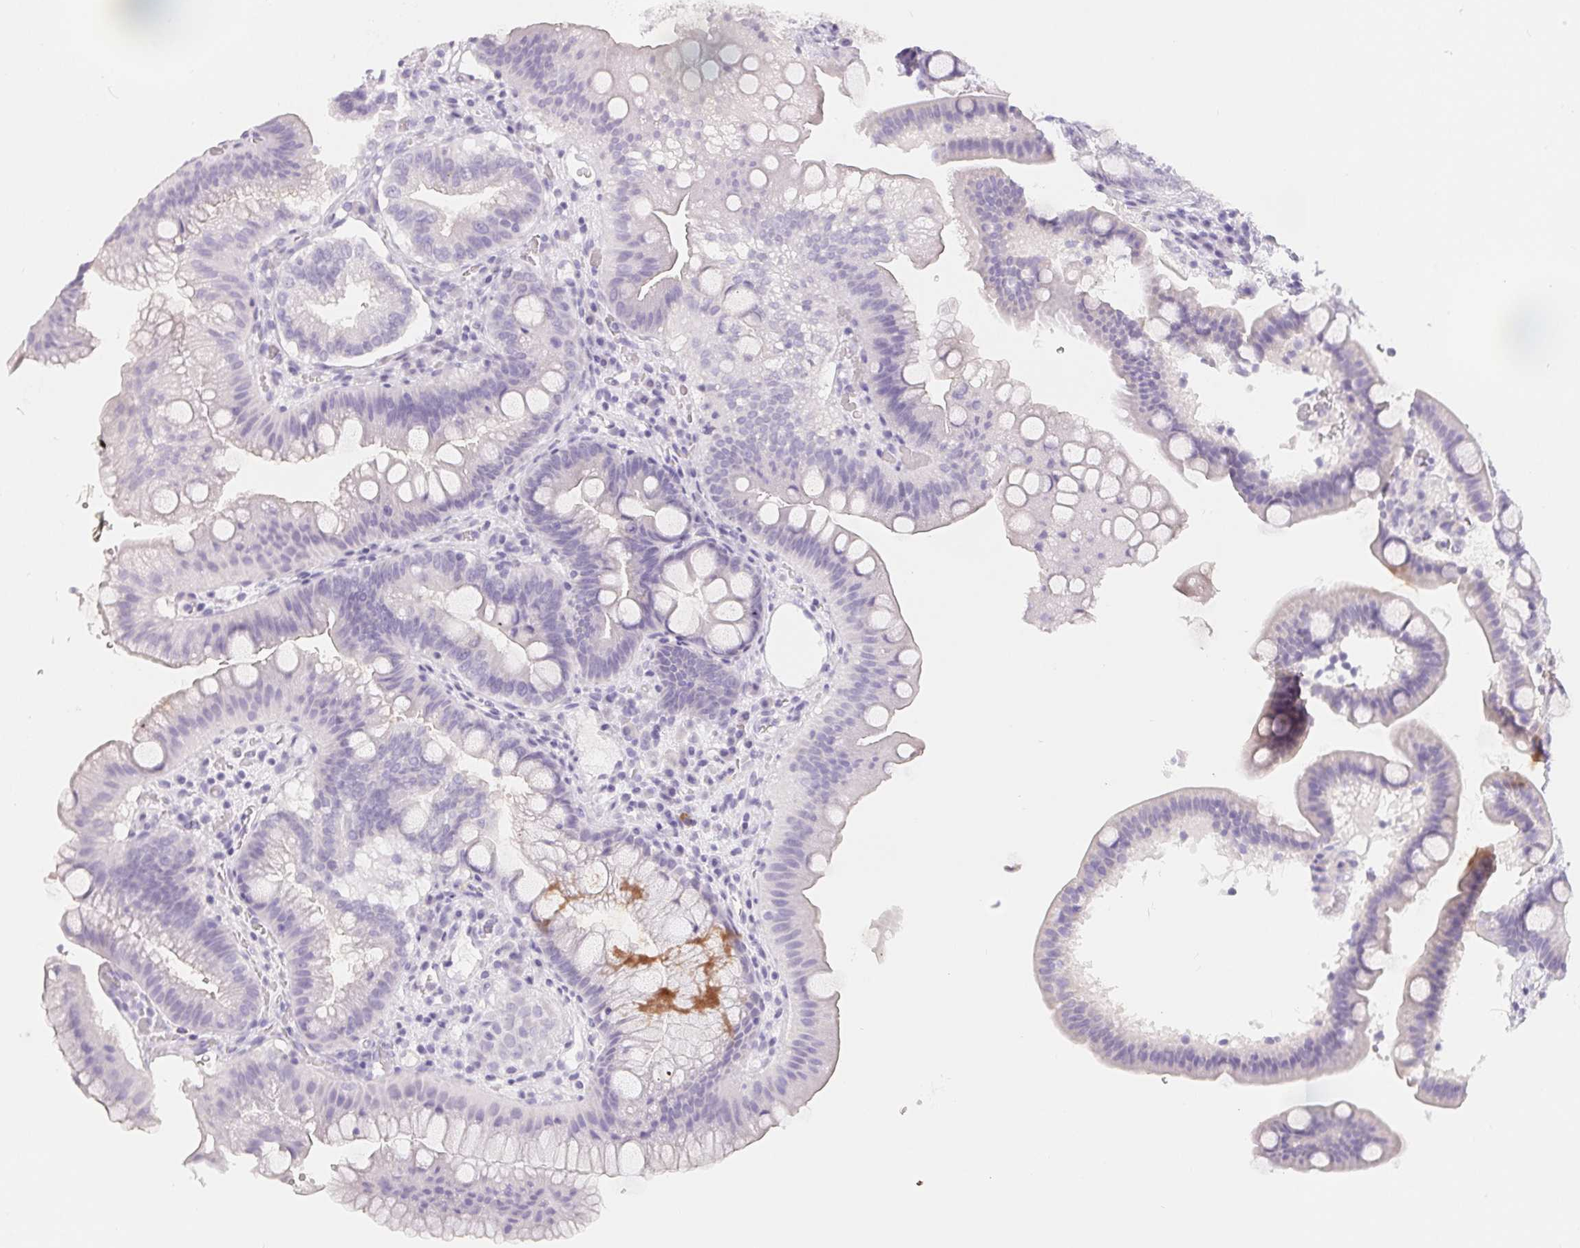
{"staining": {"intensity": "negative", "quantity": "none", "location": "none"}, "tissue": "duodenum", "cell_type": "Glandular cells", "image_type": "normal", "snomed": [{"axis": "morphology", "description": "Normal tissue, NOS"}, {"axis": "topography", "description": "Duodenum"}], "caption": "The immunohistochemistry histopathology image has no significant expression in glandular cells of duodenum.", "gene": "SPACA5B", "patient": {"sex": "male", "age": 59}}